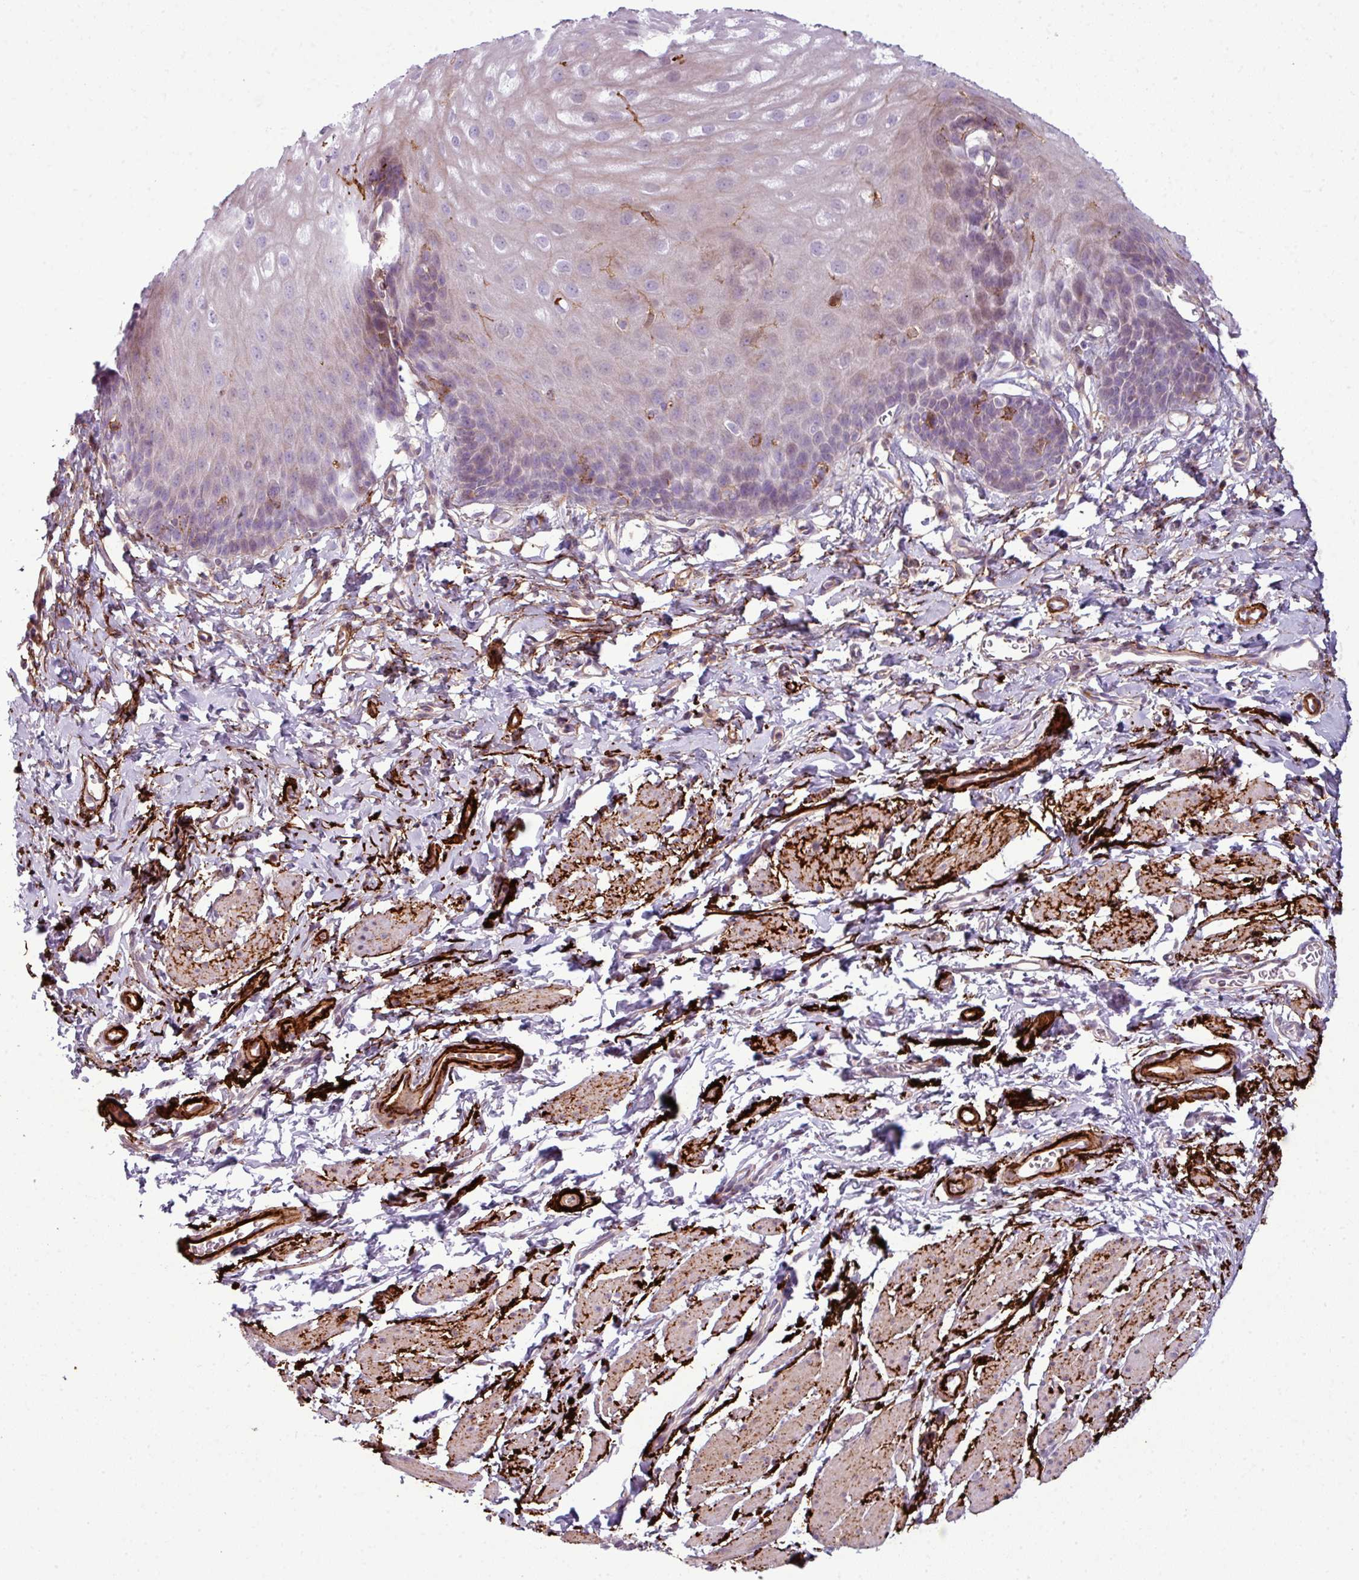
{"staining": {"intensity": "negative", "quantity": "none", "location": "none"}, "tissue": "esophagus", "cell_type": "Squamous epithelial cells", "image_type": "normal", "snomed": [{"axis": "morphology", "description": "Normal tissue, NOS"}, {"axis": "topography", "description": "Esophagus"}], "caption": "The micrograph demonstrates no significant positivity in squamous epithelial cells of esophagus.", "gene": "COL8A1", "patient": {"sex": "male", "age": 70}}